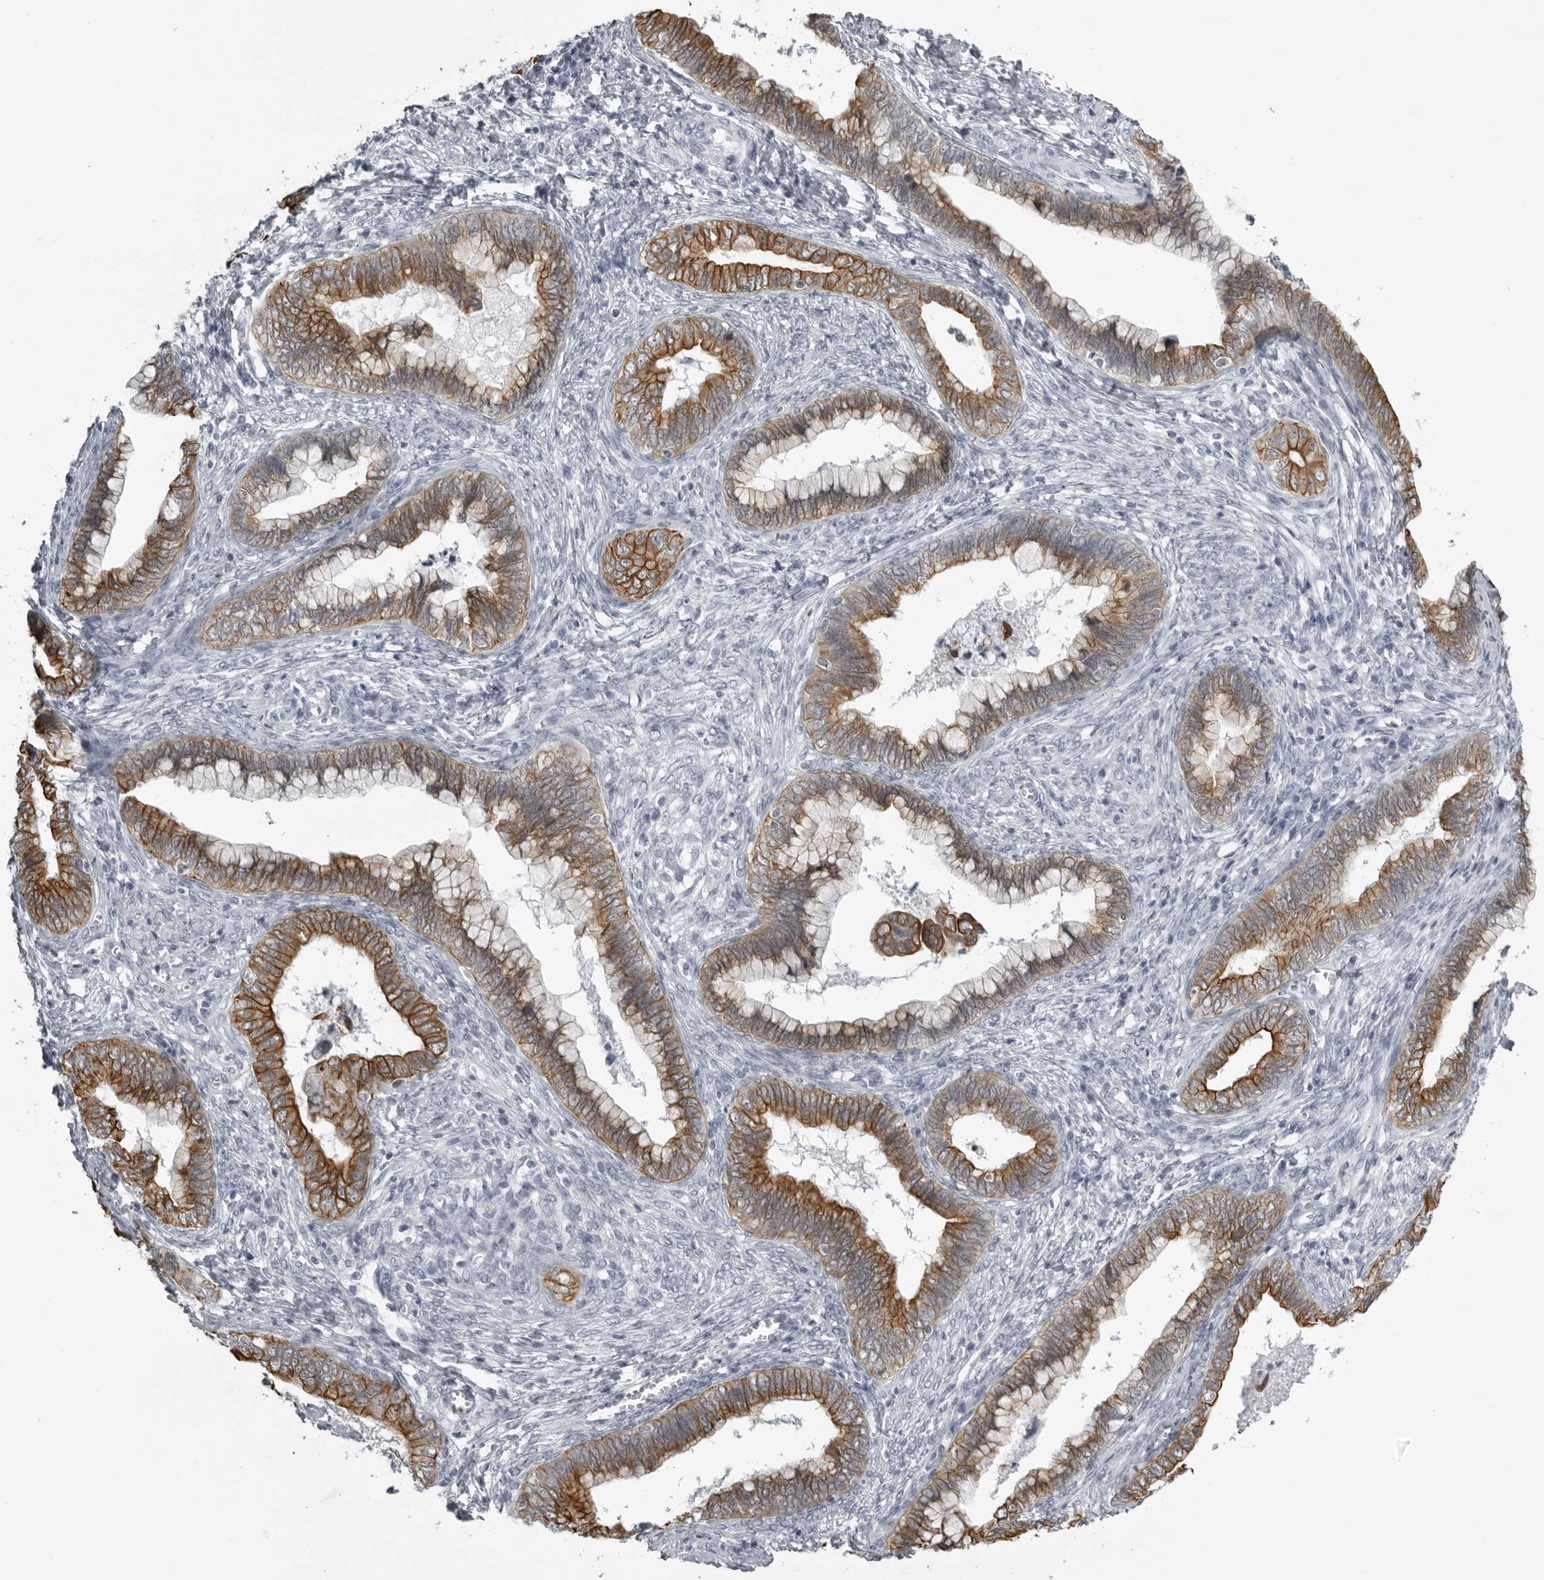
{"staining": {"intensity": "moderate", "quantity": ">75%", "location": "cytoplasmic/membranous"}, "tissue": "cervical cancer", "cell_type": "Tumor cells", "image_type": "cancer", "snomed": [{"axis": "morphology", "description": "Adenocarcinoma, NOS"}, {"axis": "topography", "description": "Cervix"}], "caption": "Immunohistochemical staining of cervical cancer (adenocarcinoma) demonstrates medium levels of moderate cytoplasmic/membranous expression in approximately >75% of tumor cells. (DAB = brown stain, brightfield microscopy at high magnification).", "gene": "UROD", "patient": {"sex": "female", "age": 44}}